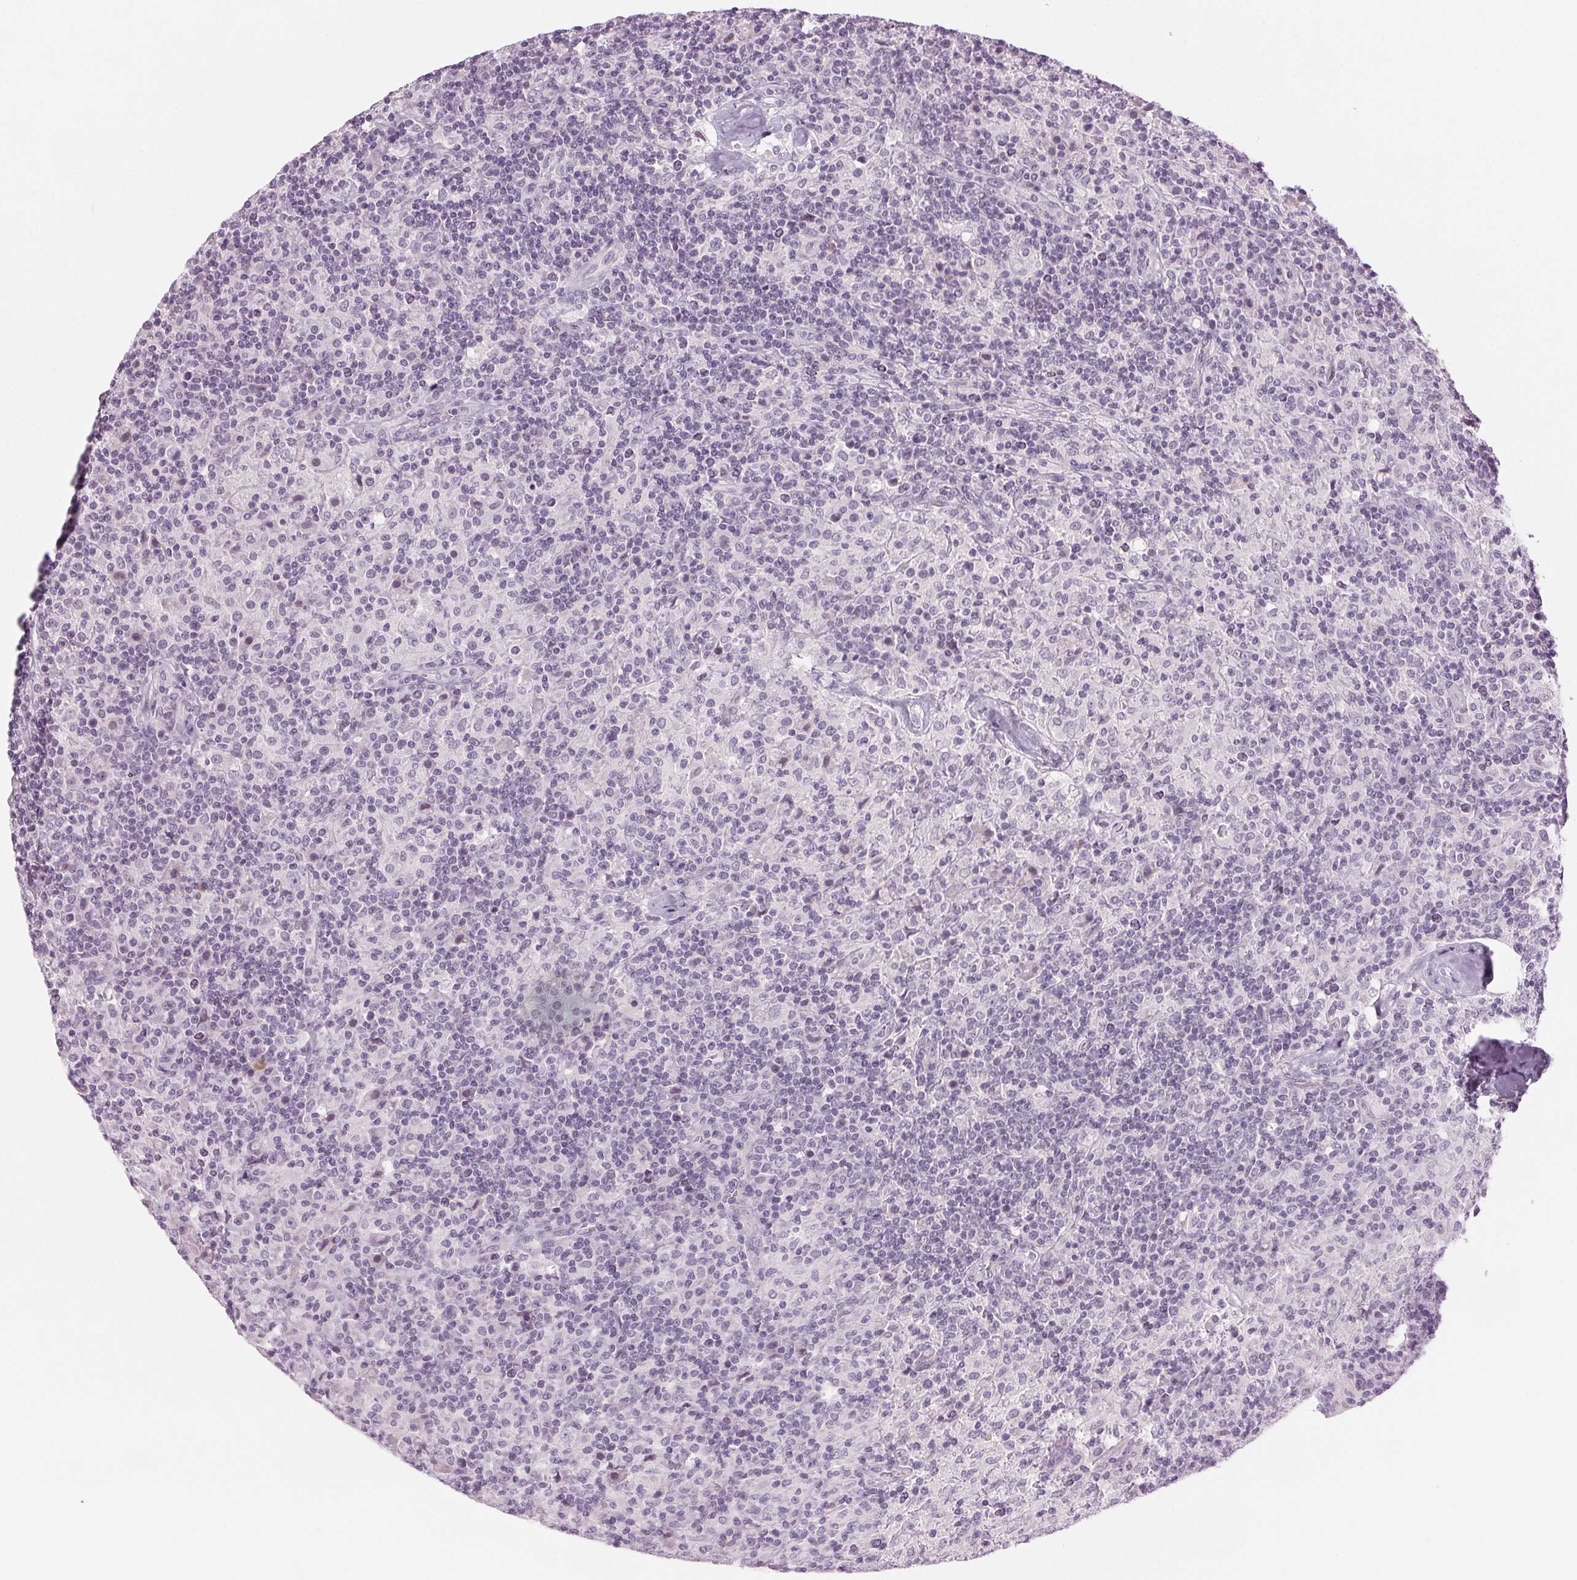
{"staining": {"intensity": "negative", "quantity": "none", "location": "none"}, "tissue": "lymphoma", "cell_type": "Tumor cells", "image_type": "cancer", "snomed": [{"axis": "morphology", "description": "Hodgkin's disease, NOS"}, {"axis": "topography", "description": "Lymph node"}], "caption": "The histopathology image exhibits no significant positivity in tumor cells of Hodgkin's disease. (Immunohistochemistry (ihc), brightfield microscopy, high magnification).", "gene": "HSF5", "patient": {"sex": "male", "age": 70}}